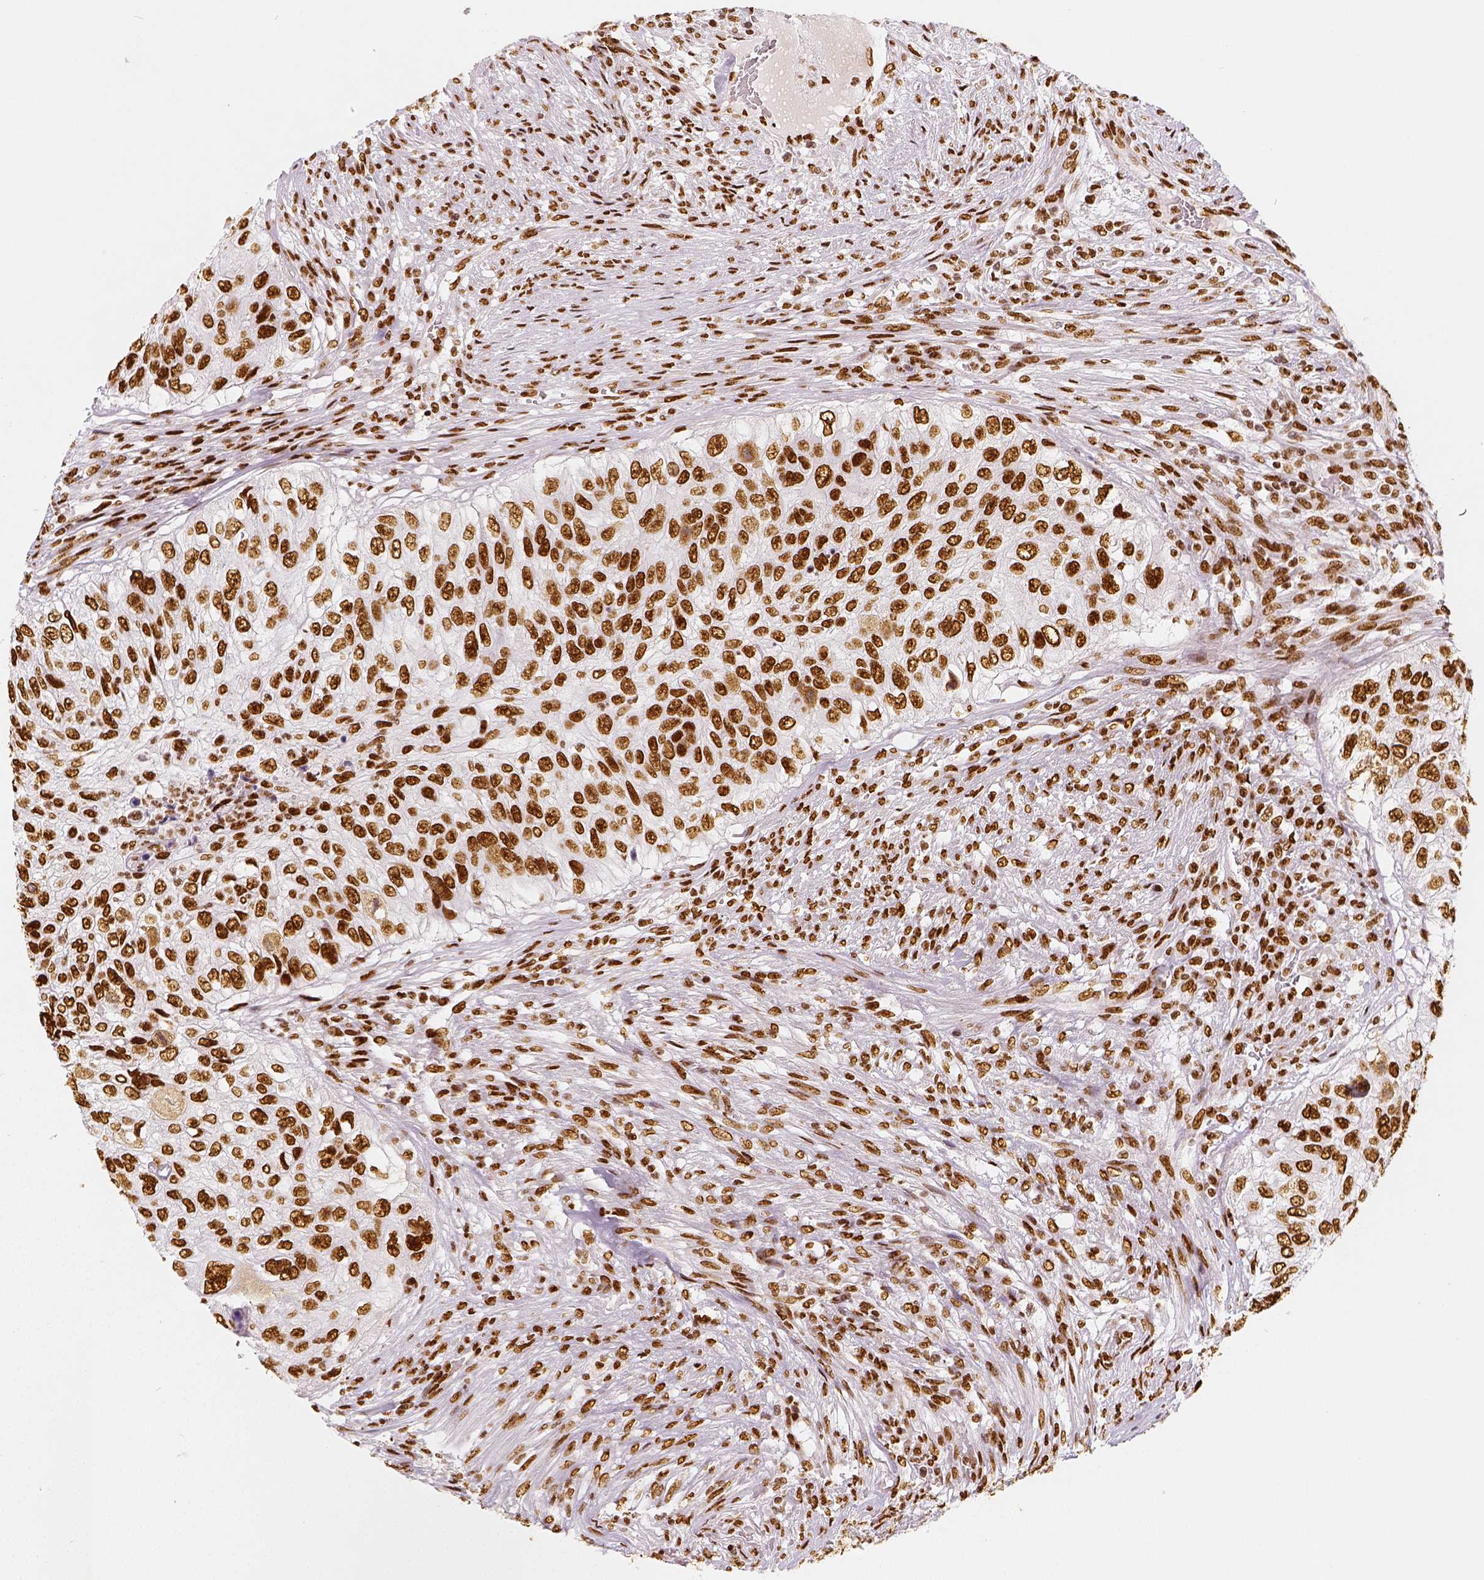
{"staining": {"intensity": "strong", "quantity": ">75%", "location": "nuclear"}, "tissue": "urothelial cancer", "cell_type": "Tumor cells", "image_type": "cancer", "snomed": [{"axis": "morphology", "description": "Urothelial carcinoma, High grade"}, {"axis": "topography", "description": "Urinary bladder"}], "caption": "Immunohistochemical staining of human urothelial cancer displays high levels of strong nuclear staining in approximately >75% of tumor cells.", "gene": "KDM5B", "patient": {"sex": "female", "age": 60}}